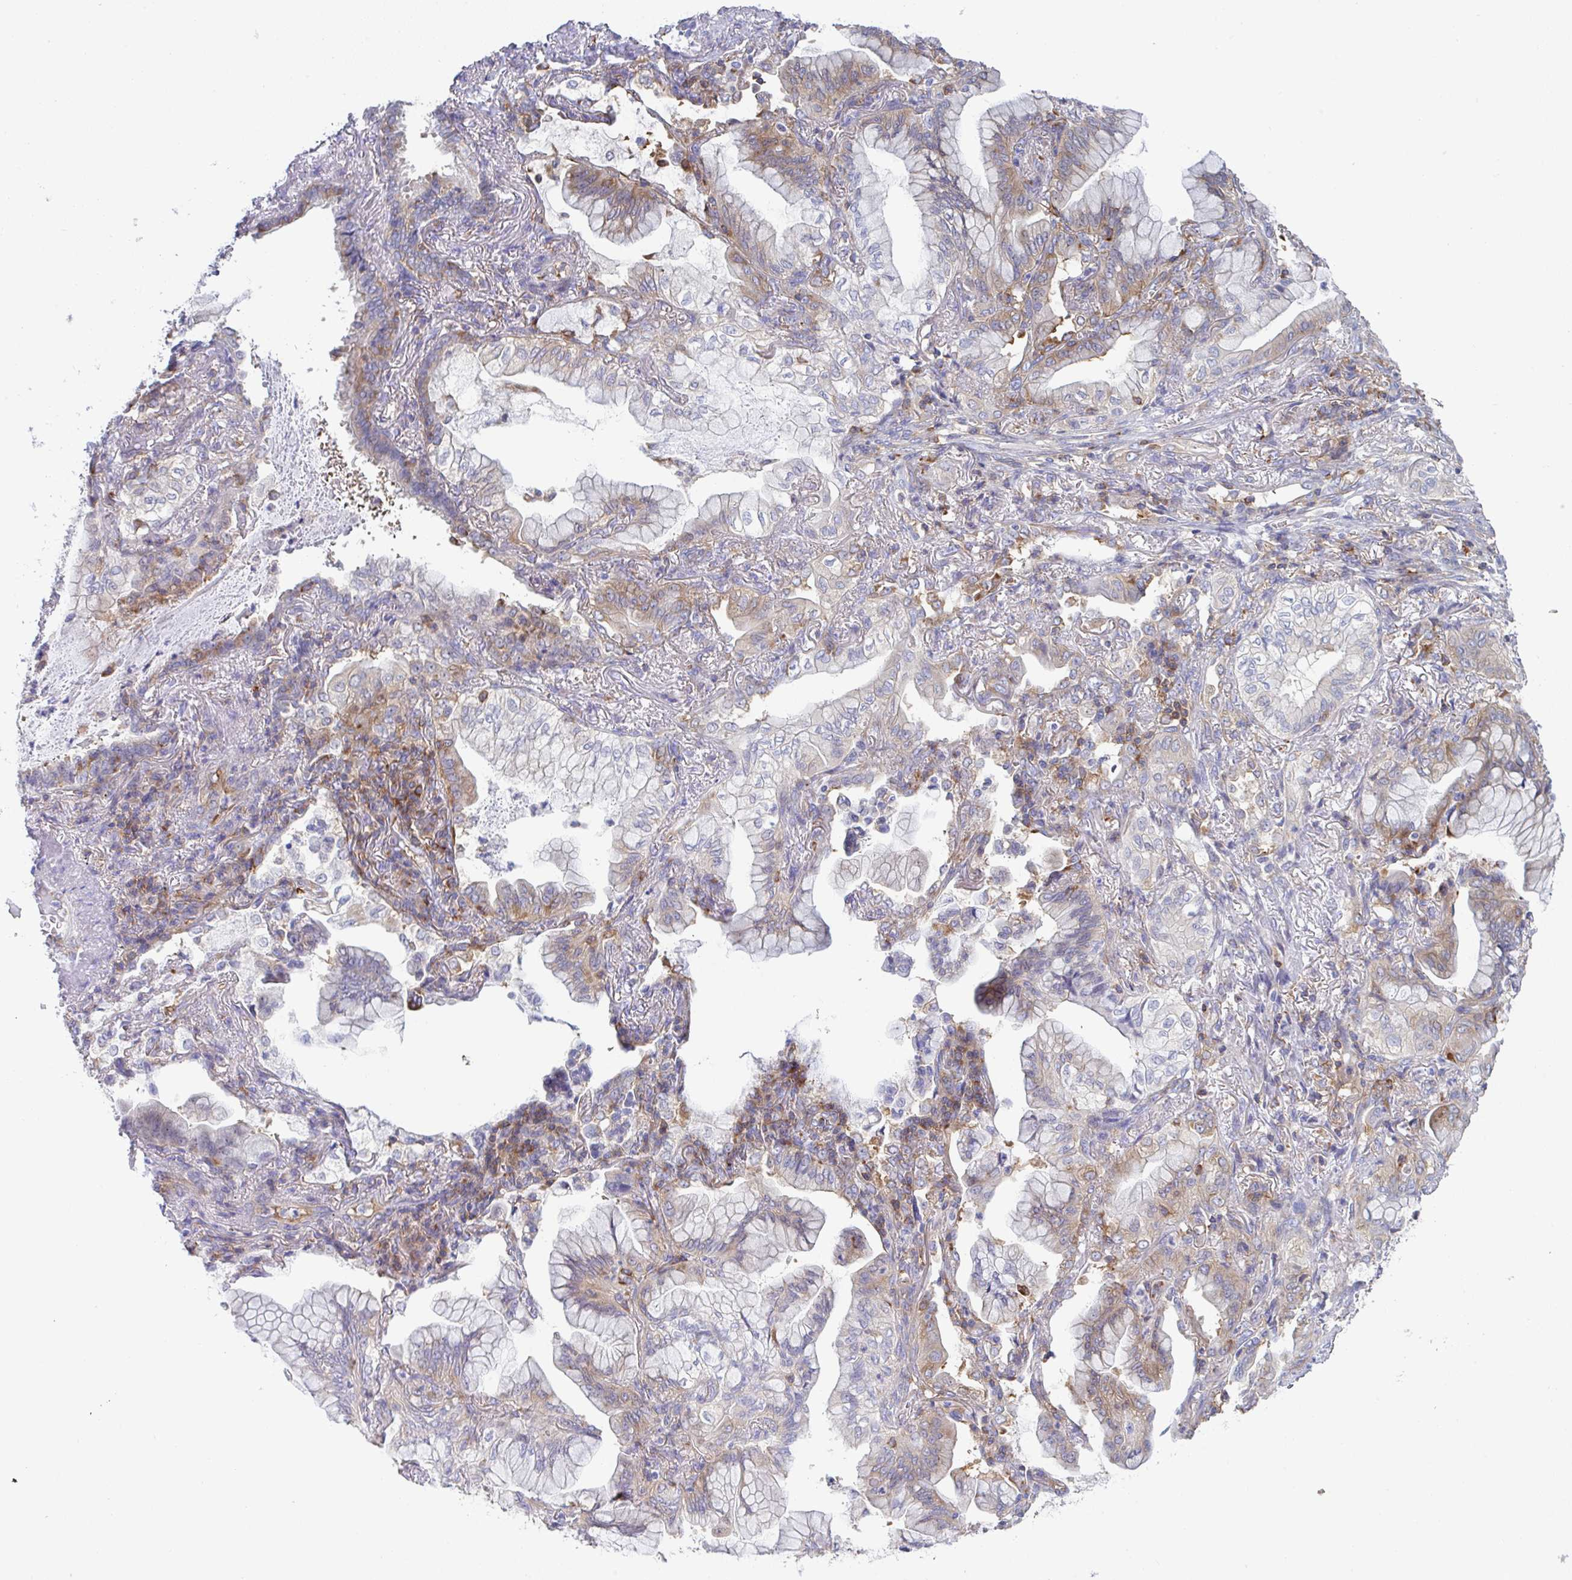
{"staining": {"intensity": "weak", "quantity": "<25%", "location": "cytoplasmic/membranous"}, "tissue": "lung cancer", "cell_type": "Tumor cells", "image_type": "cancer", "snomed": [{"axis": "morphology", "description": "Adenocarcinoma, NOS"}, {"axis": "topography", "description": "Lung"}], "caption": "The histopathology image shows no significant positivity in tumor cells of lung cancer. (DAB immunohistochemistry (IHC) visualized using brightfield microscopy, high magnification).", "gene": "WNK1", "patient": {"sex": "male", "age": 77}}